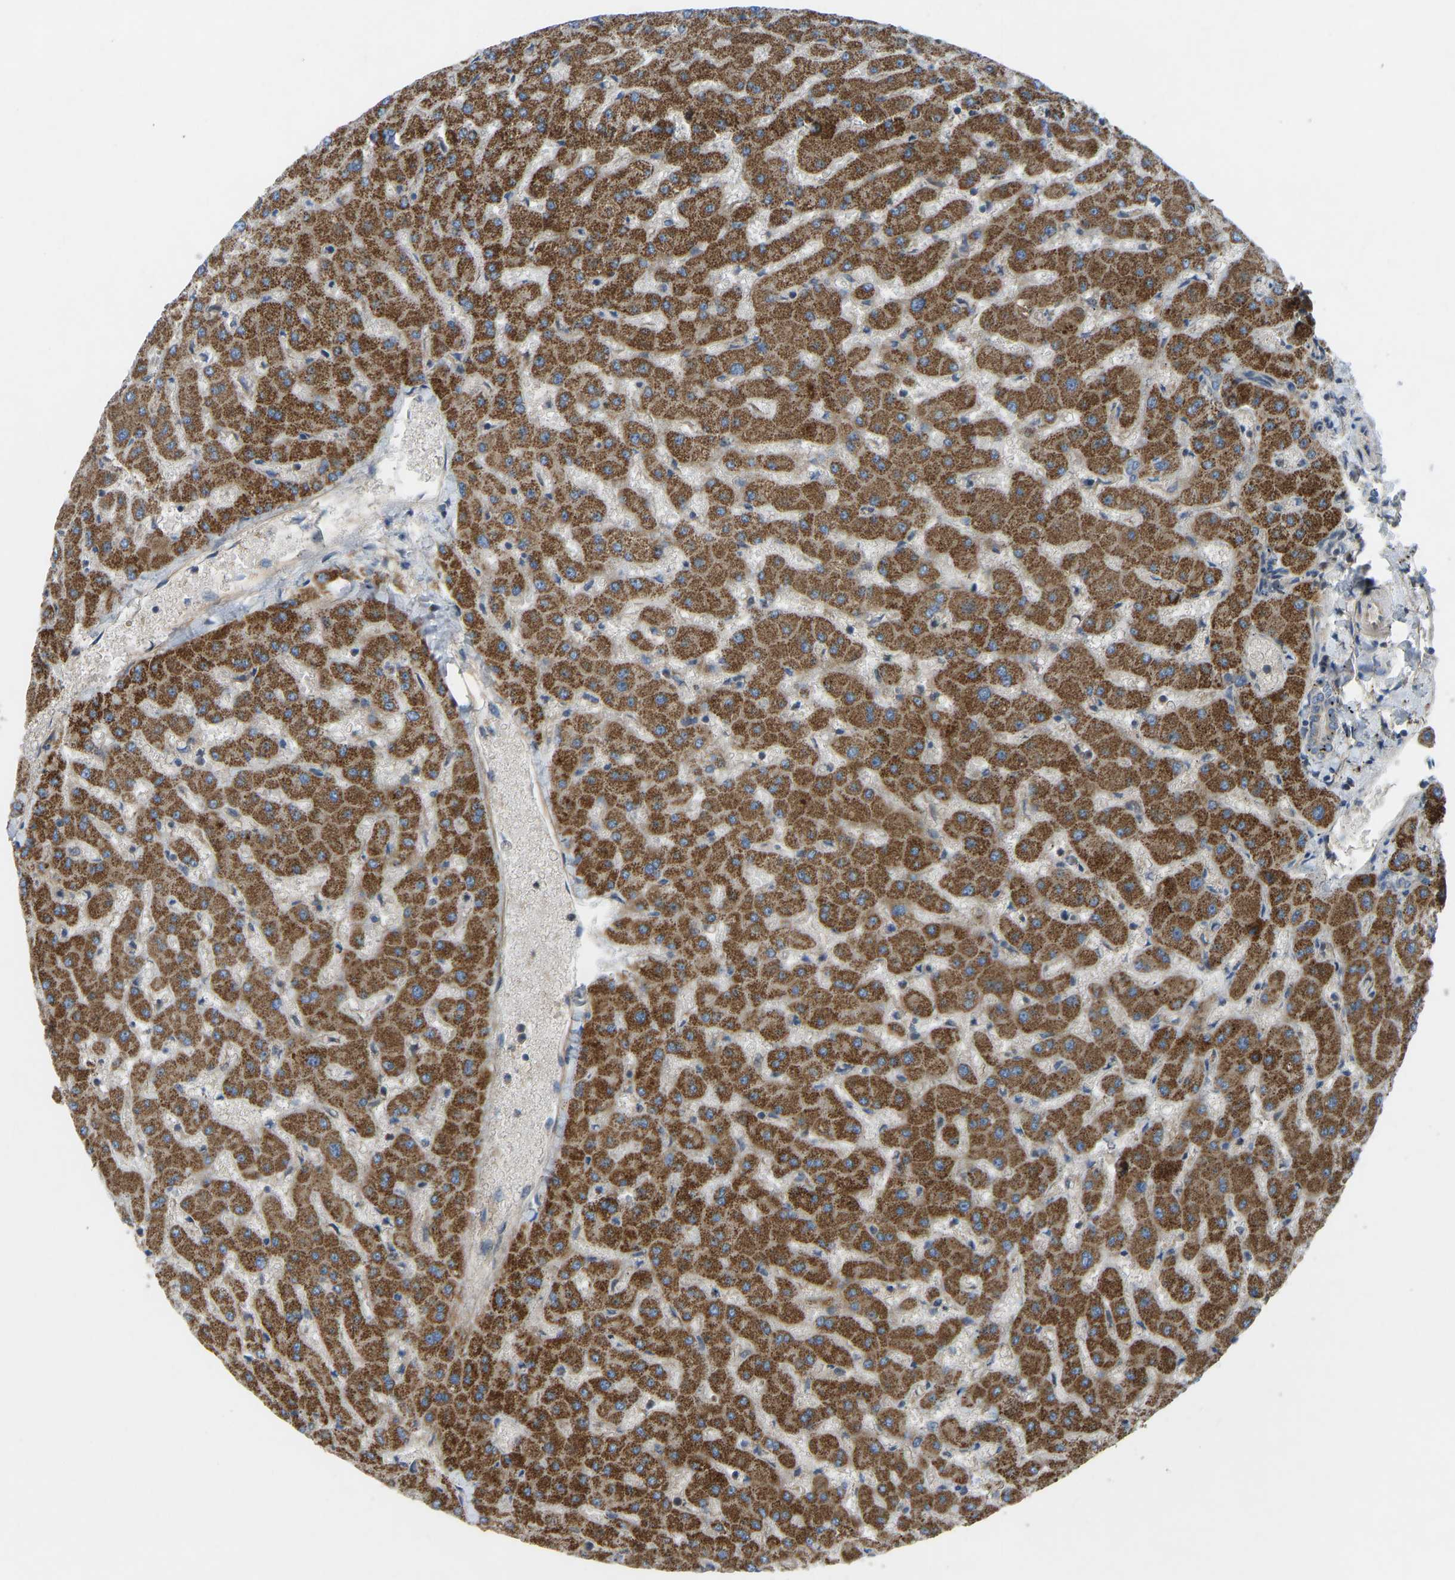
{"staining": {"intensity": "weak", "quantity": "25%-75%", "location": "cytoplasmic/membranous"}, "tissue": "liver", "cell_type": "Cholangiocytes", "image_type": "normal", "snomed": [{"axis": "morphology", "description": "Normal tissue, NOS"}, {"axis": "topography", "description": "Liver"}], "caption": "High-magnification brightfield microscopy of unremarkable liver stained with DAB (brown) and counterstained with hematoxylin (blue). cholangiocytes exhibit weak cytoplasmic/membranous staining is seen in about25%-75% of cells. (DAB IHC, brown staining for protein, blue staining for nuclei).", "gene": "ZNF71", "patient": {"sex": "female", "age": 63}}